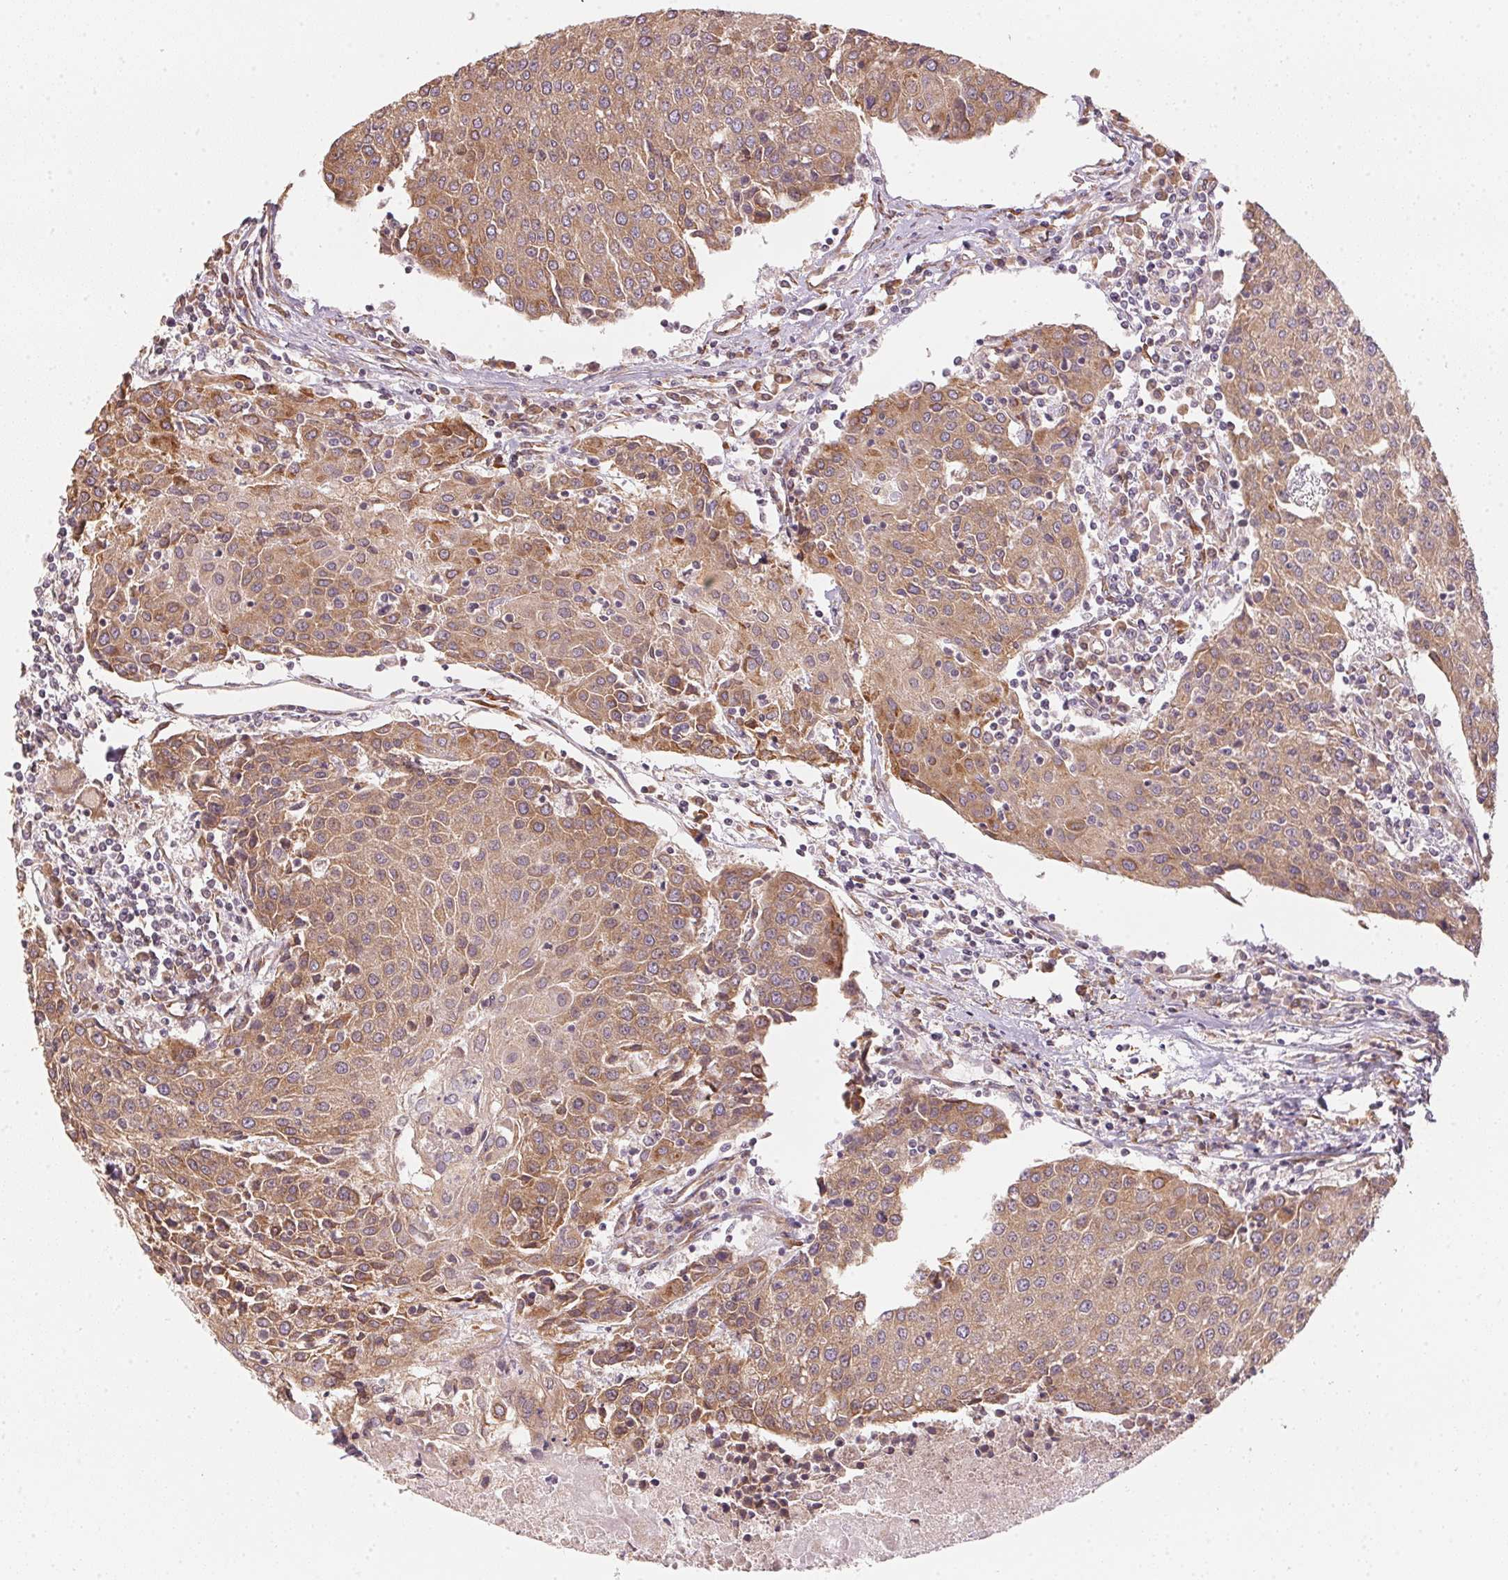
{"staining": {"intensity": "moderate", "quantity": ">75%", "location": "cytoplasmic/membranous"}, "tissue": "urothelial cancer", "cell_type": "Tumor cells", "image_type": "cancer", "snomed": [{"axis": "morphology", "description": "Urothelial carcinoma, High grade"}, {"axis": "topography", "description": "Urinary bladder"}], "caption": "Immunohistochemistry (IHC) of urothelial carcinoma (high-grade) reveals medium levels of moderate cytoplasmic/membranous positivity in about >75% of tumor cells.", "gene": "STRN4", "patient": {"sex": "female", "age": 85}}